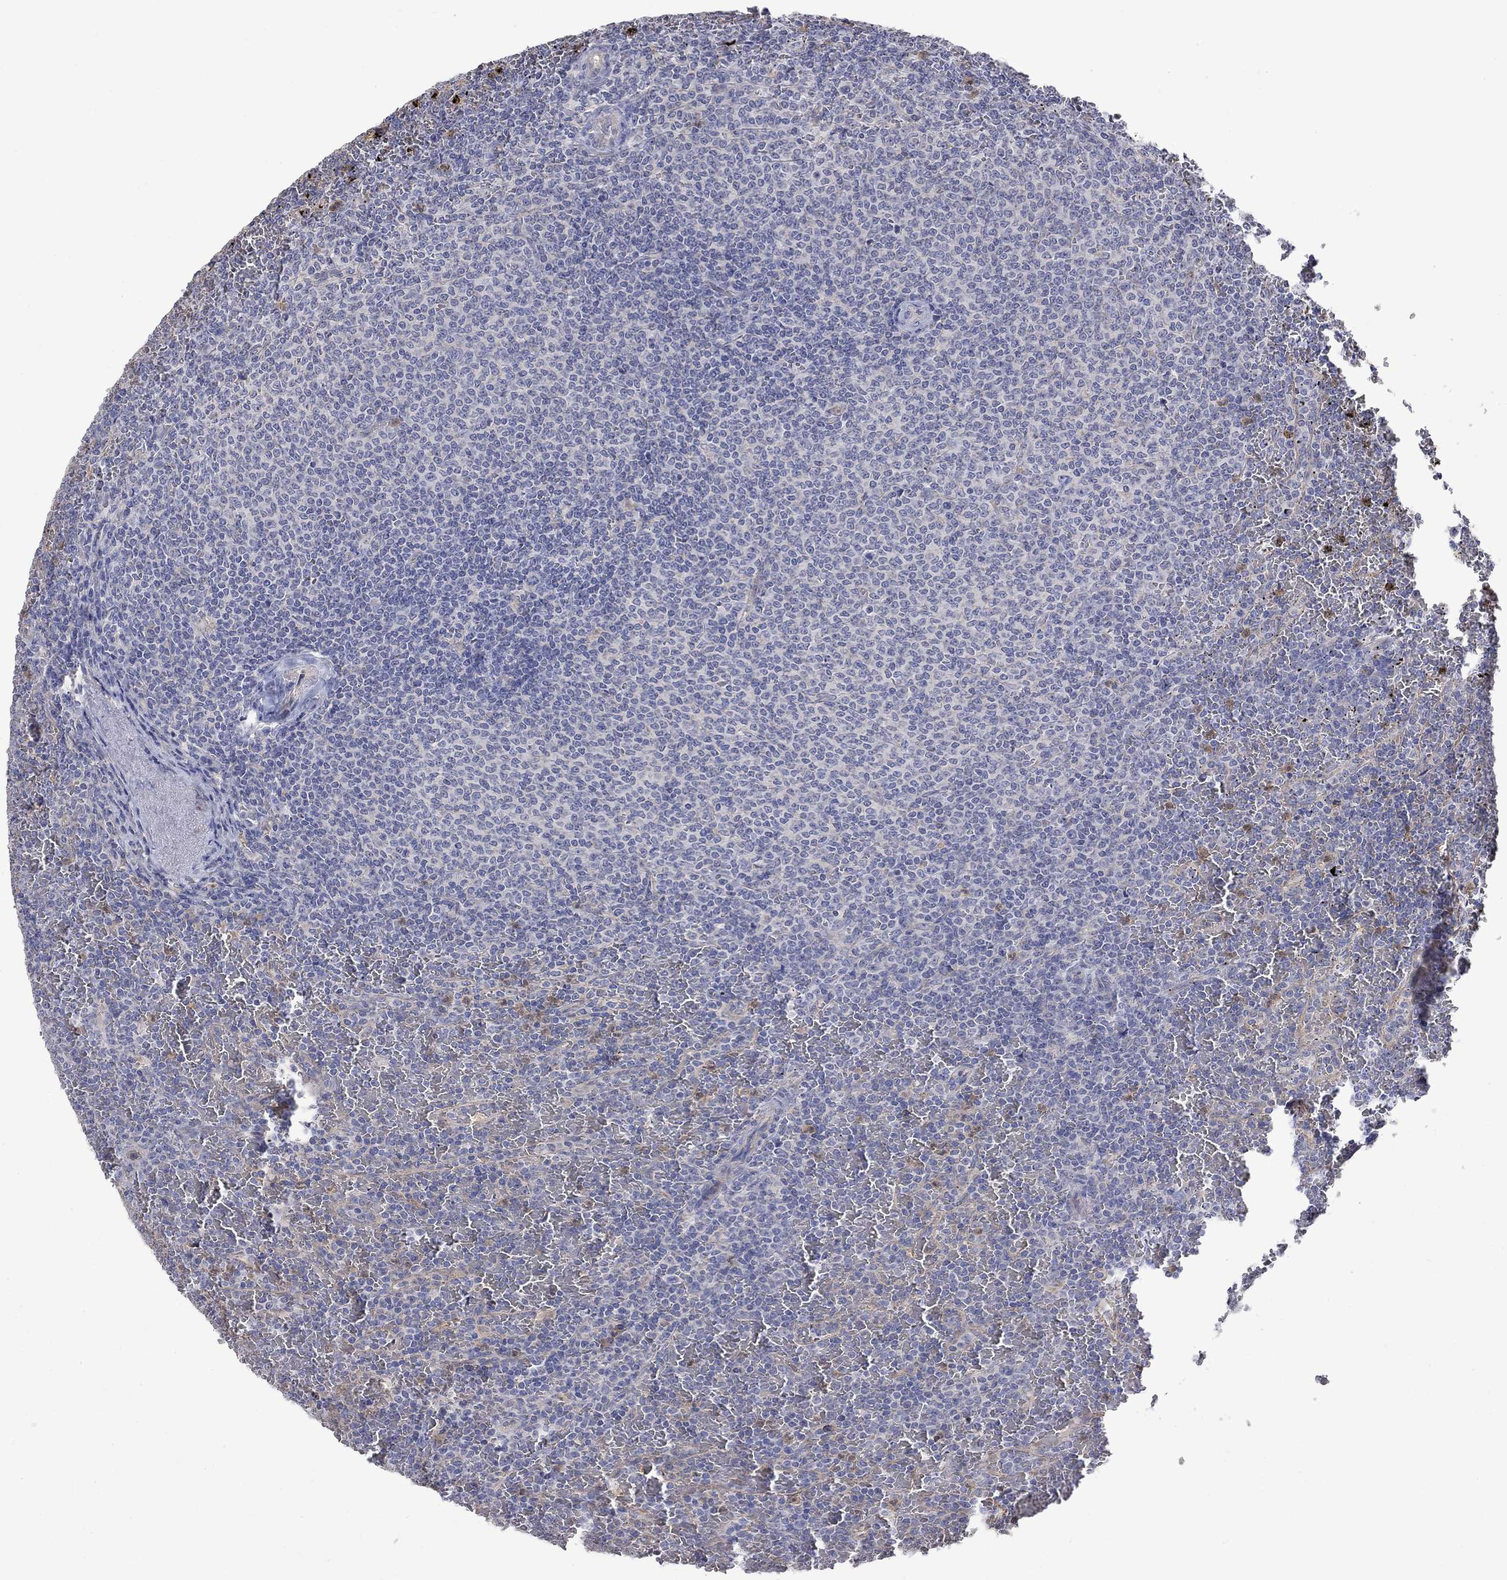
{"staining": {"intensity": "negative", "quantity": "none", "location": "none"}, "tissue": "lymphoma", "cell_type": "Tumor cells", "image_type": "cancer", "snomed": [{"axis": "morphology", "description": "Malignant lymphoma, non-Hodgkin's type, Low grade"}, {"axis": "topography", "description": "Spleen"}], "caption": "IHC image of neoplastic tissue: malignant lymphoma, non-Hodgkin's type (low-grade) stained with DAB (3,3'-diaminobenzidine) displays no significant protein expression in tumor cells.", "gene": "CAMKK2", "patient": {"sex": "female", "age": 77}}